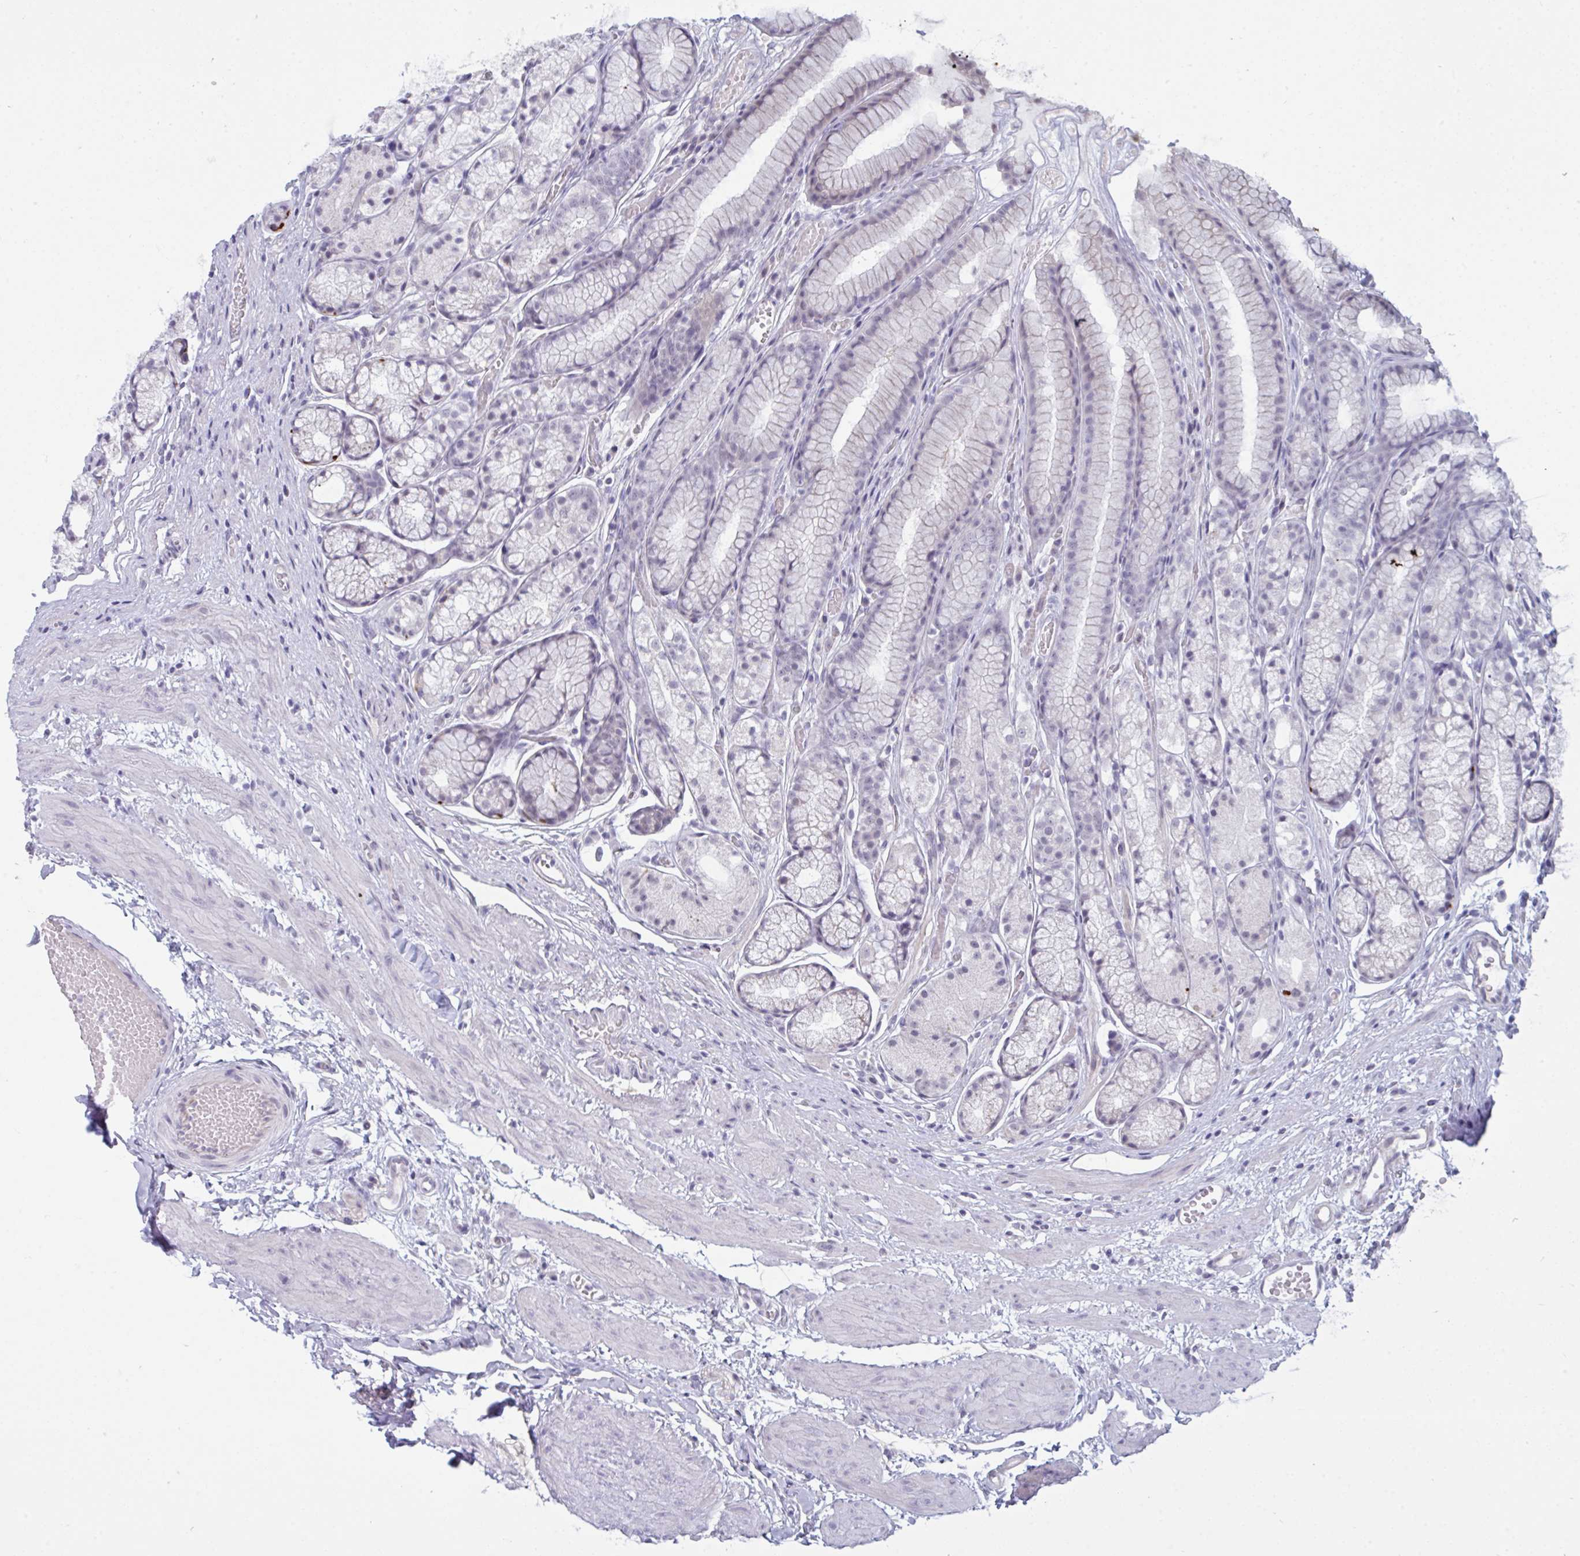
{"staining": {"intensity": "strong", "quantity": "<25%", "location": "cytoplasmic/membranous"}, "tissue": "stomach", "cell_type": "Glandular cells", "image_type": "normal", "snomed": [{"axis": "morphology", "description": "Normal tissue, NOS"}, {"axis": "topography", "description": "Smooth muscle"}, {"axis": "topography", "description": "Stomach"}], "caption": "Immunohistochemical staining of benign stomach displays strong cytoplasmic/membranous protein staining in about <25% of glandular cells.", "gene": "TCEAL8", "patient": {"sex": "male", "age": 70}}